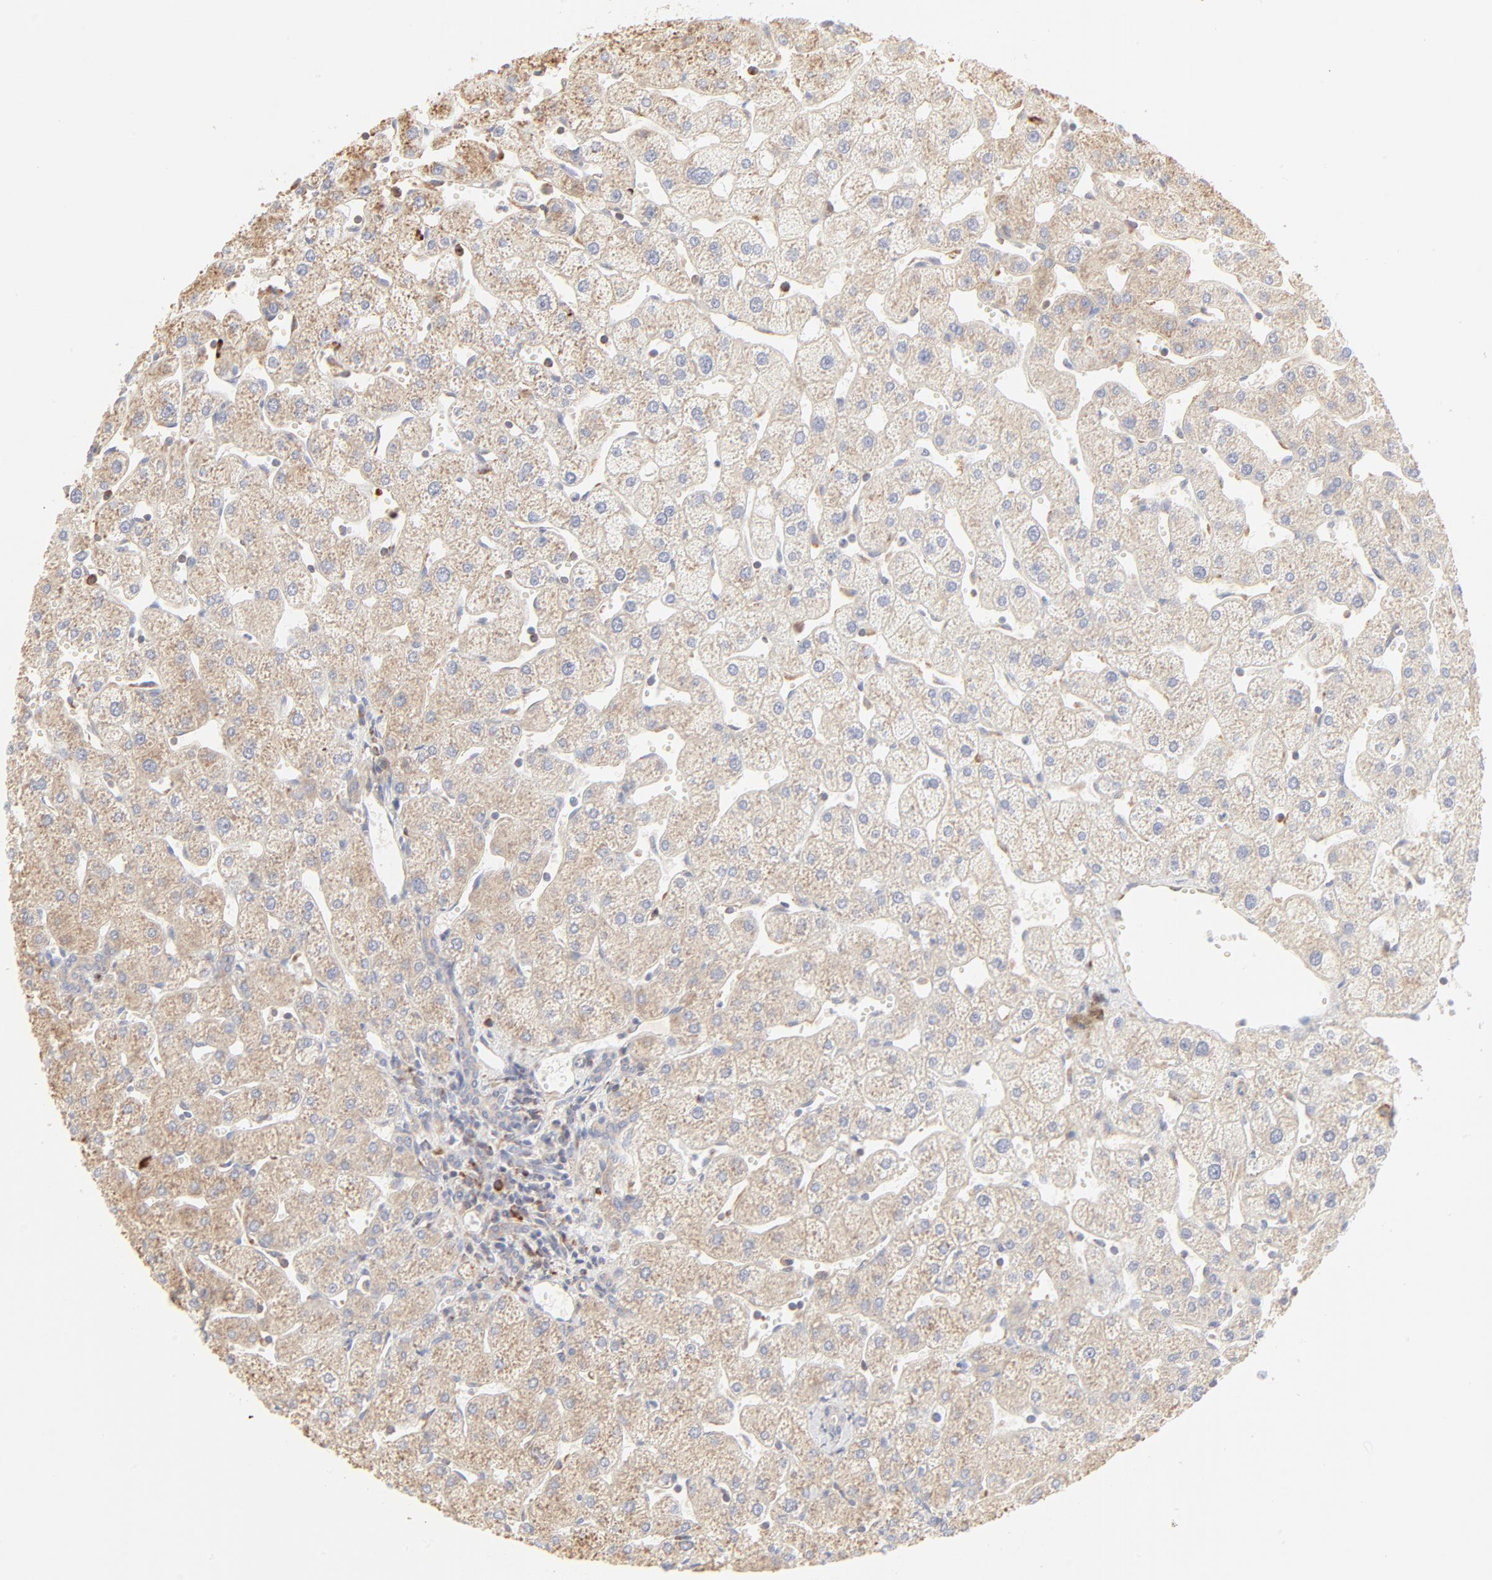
{"staining": {"intensity": "weak", "quantity": ">75%", "location": "cytoplasmic/membranous"}, "tissue": "liver", "cell_type": "Cholangiocytes", "image_type": "normal", "snomed": [{"axis": "morphology", "description": "Normal tissue, NOS"}, {"axis": "topography", "description": "Liver"}], "caption": "The micrograph exhibits immunohistochemical staining of normal liver. There is weak cytoplasmic/membranous expression is present in approximately >75% of cholangiocytes.", "gene": "RPS20", "patient": {"sex": "male", "age": 67}}